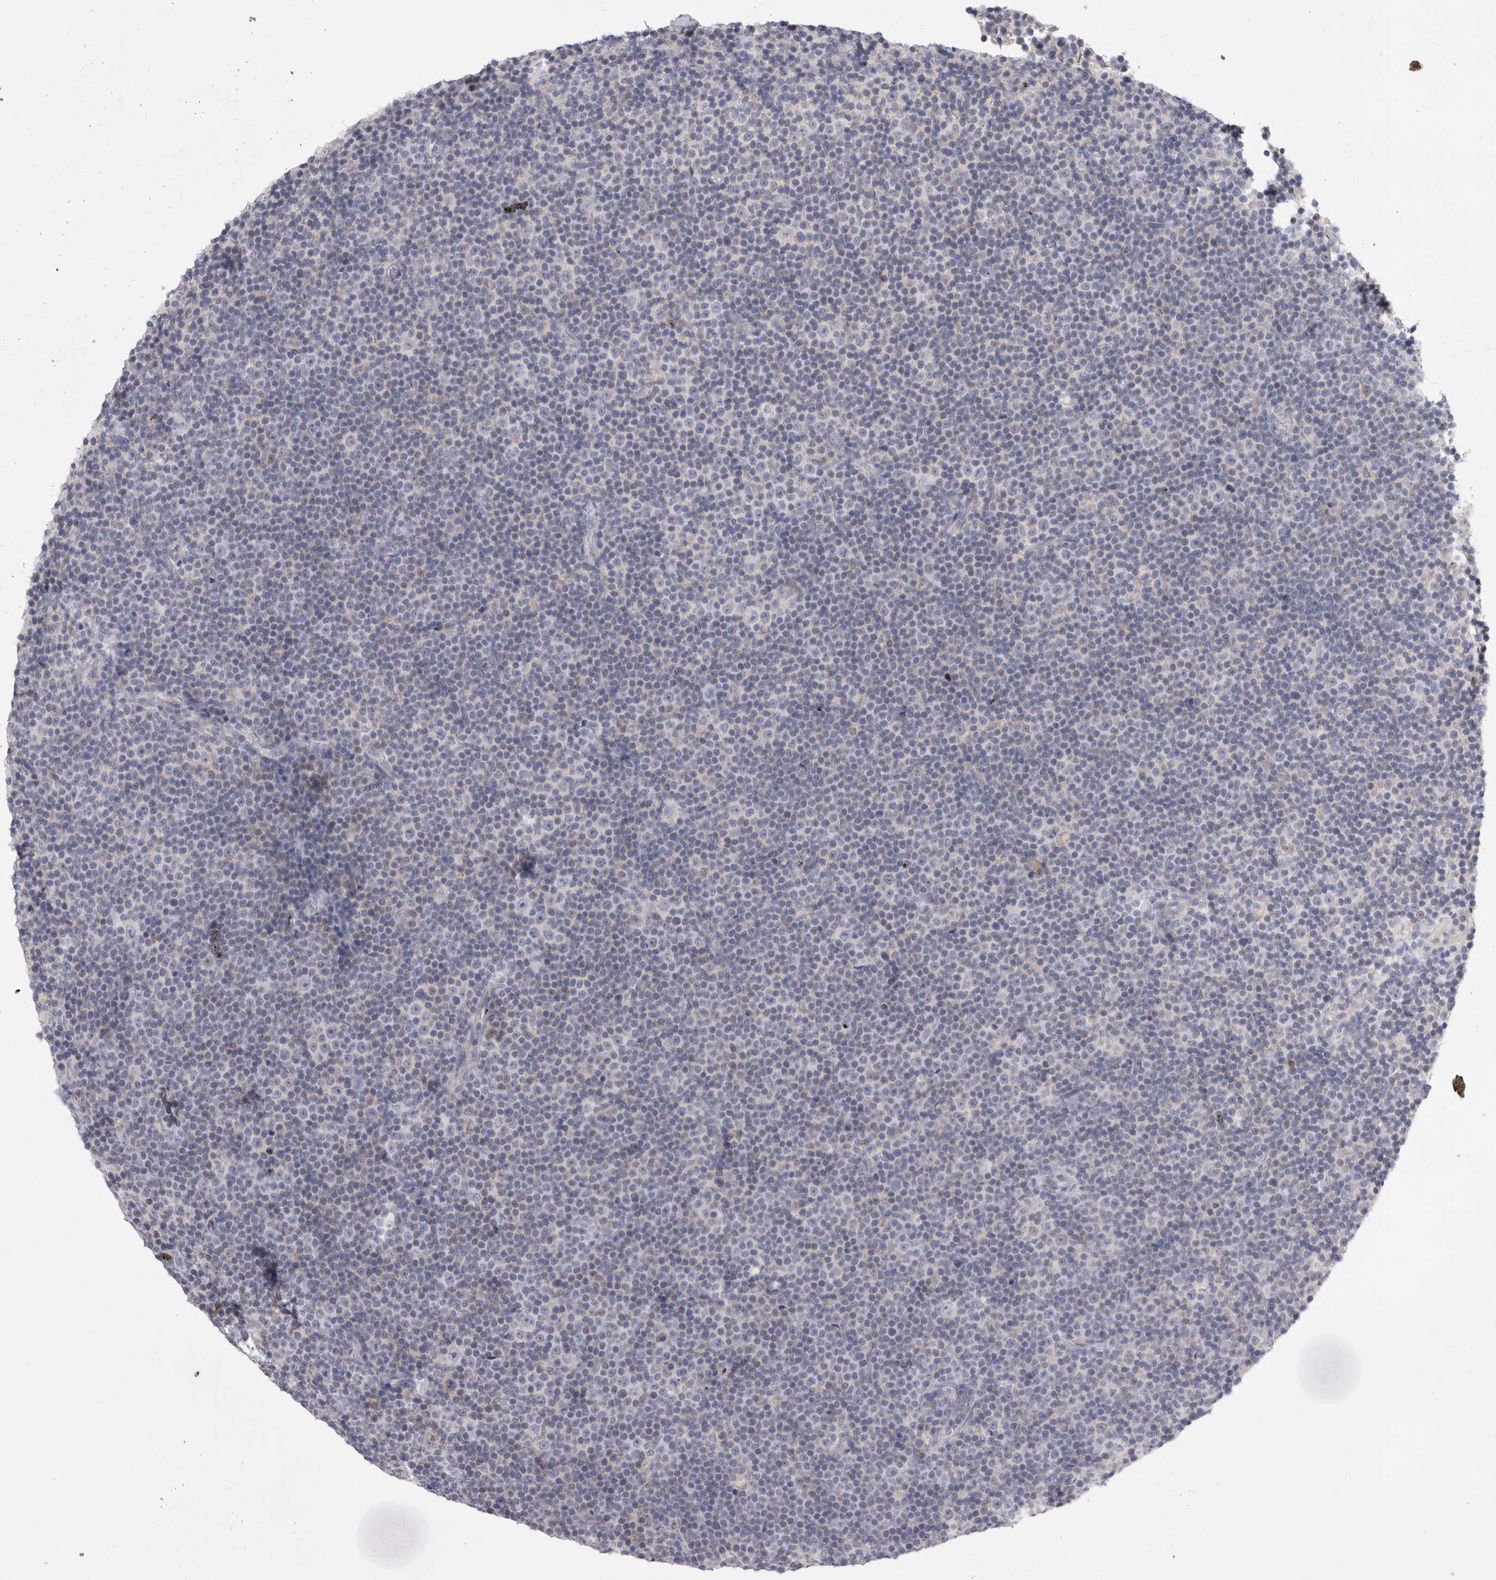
{"staining": {"intensity": "negative", "quantity": "none", "location": "none"}, "tissue": "lymphoma", "cell_type": "Tumor cells", "image_type": "cancer", "snomed": [{"axis": "morphology", "description": "Malignant lymphoma, non-Hodgkin's type, Low grade"}, {"axis": "topography", "description": "Lymph node"}], "caption": "This is a micrograph of immunohistochemistry (IHC) staining of malignant lymphoma, non-Hodgkin's type (low-grade), which shows no expression in tumor cells.", "gene": "CCDC126", "patient": {"sex": "female", "age": 67}}